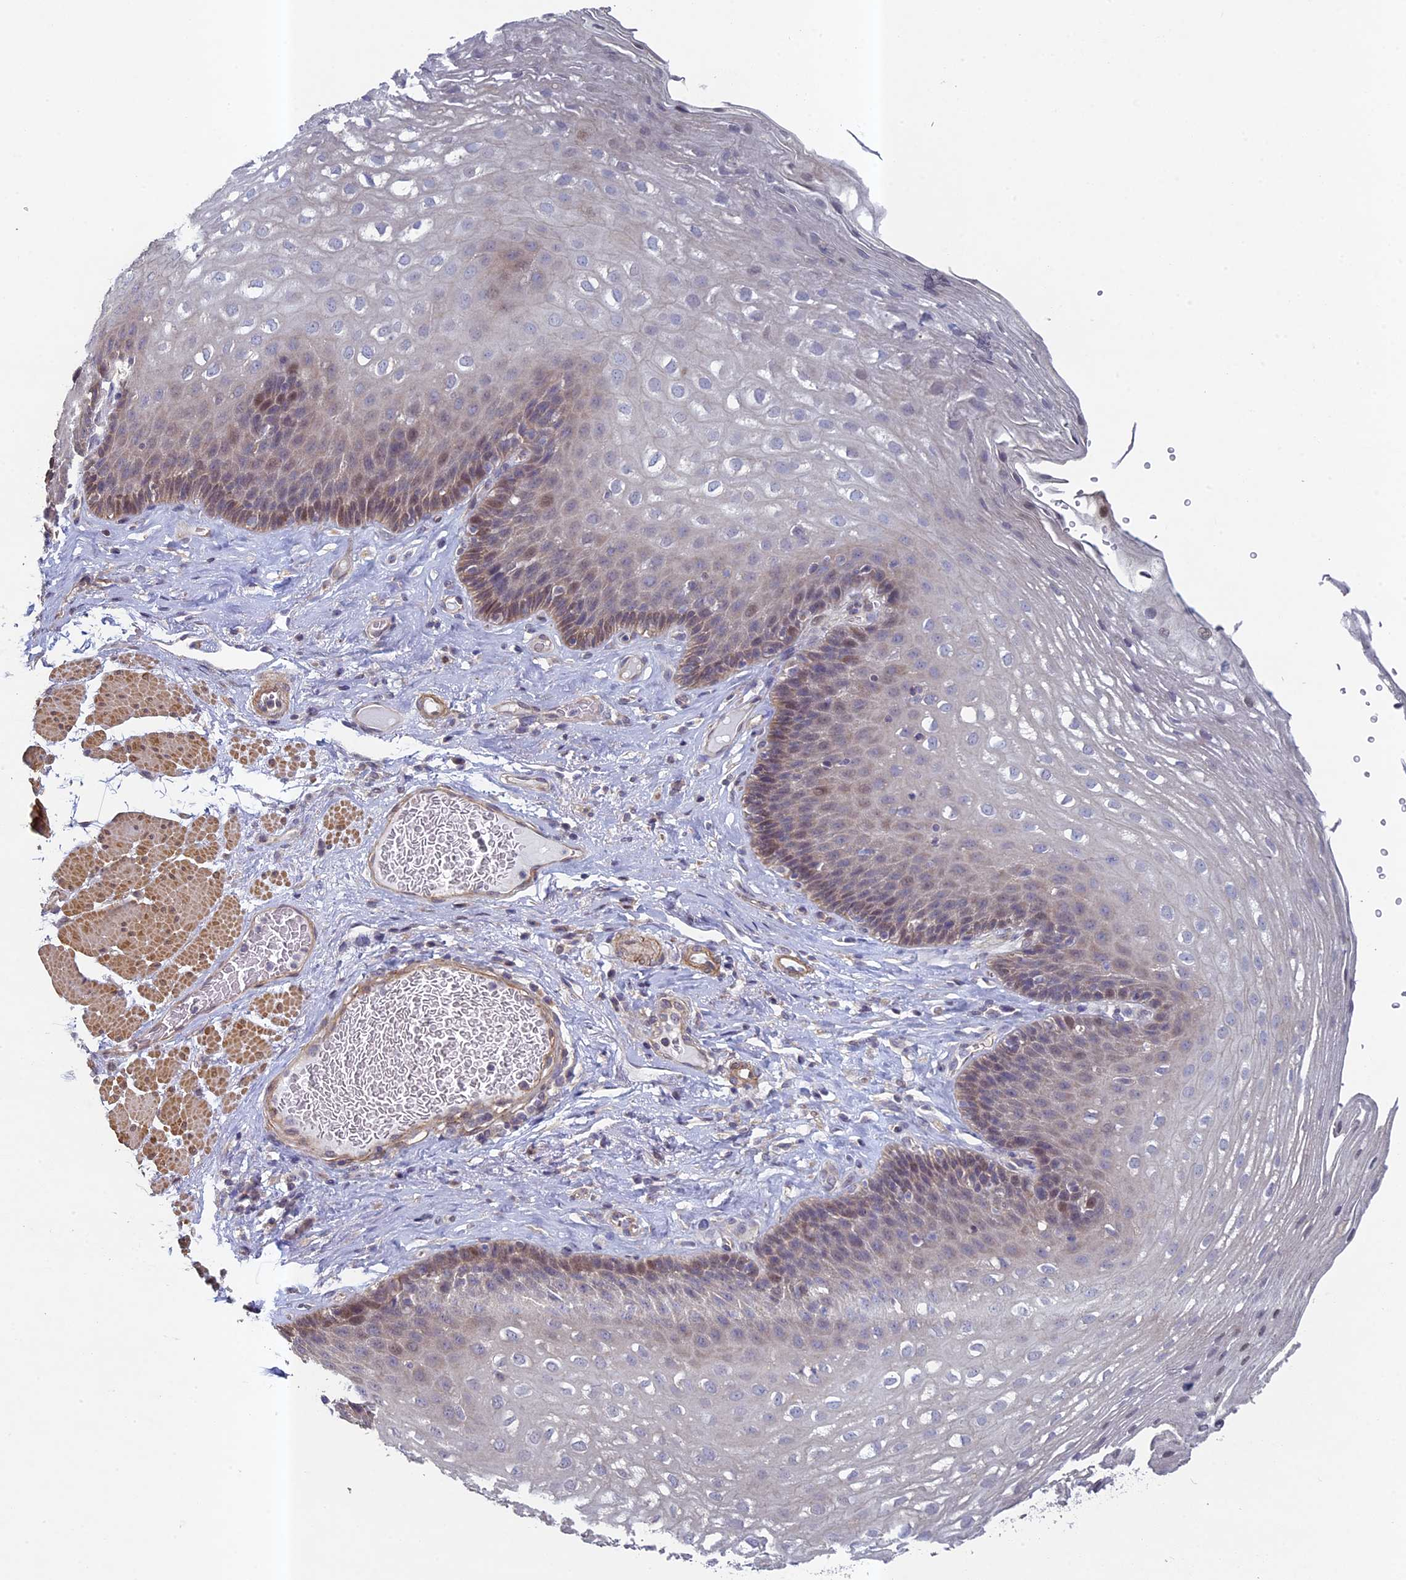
{"staining": {"intensity": "moderate", "quantity": "<25%", "location": "nuclear"}, "tissue": "esophagus", "cell_type": "Squamous epithelial cells", "image_type": "normal", "snomed": [{"axis": "morphology", "description": "Normal tissue, NOS"}, {"axis": "topography", "description": "Esophagus"}], "caption": "A high-resolution photomicrograph shows immunohistochemistry staining of benign esophagus, which displays moderate nuclear positivity in approximately <25% of squamous epithelial cells.", "gene": "DIXDC1", "patient": {"sex": "female", "age": 66}}